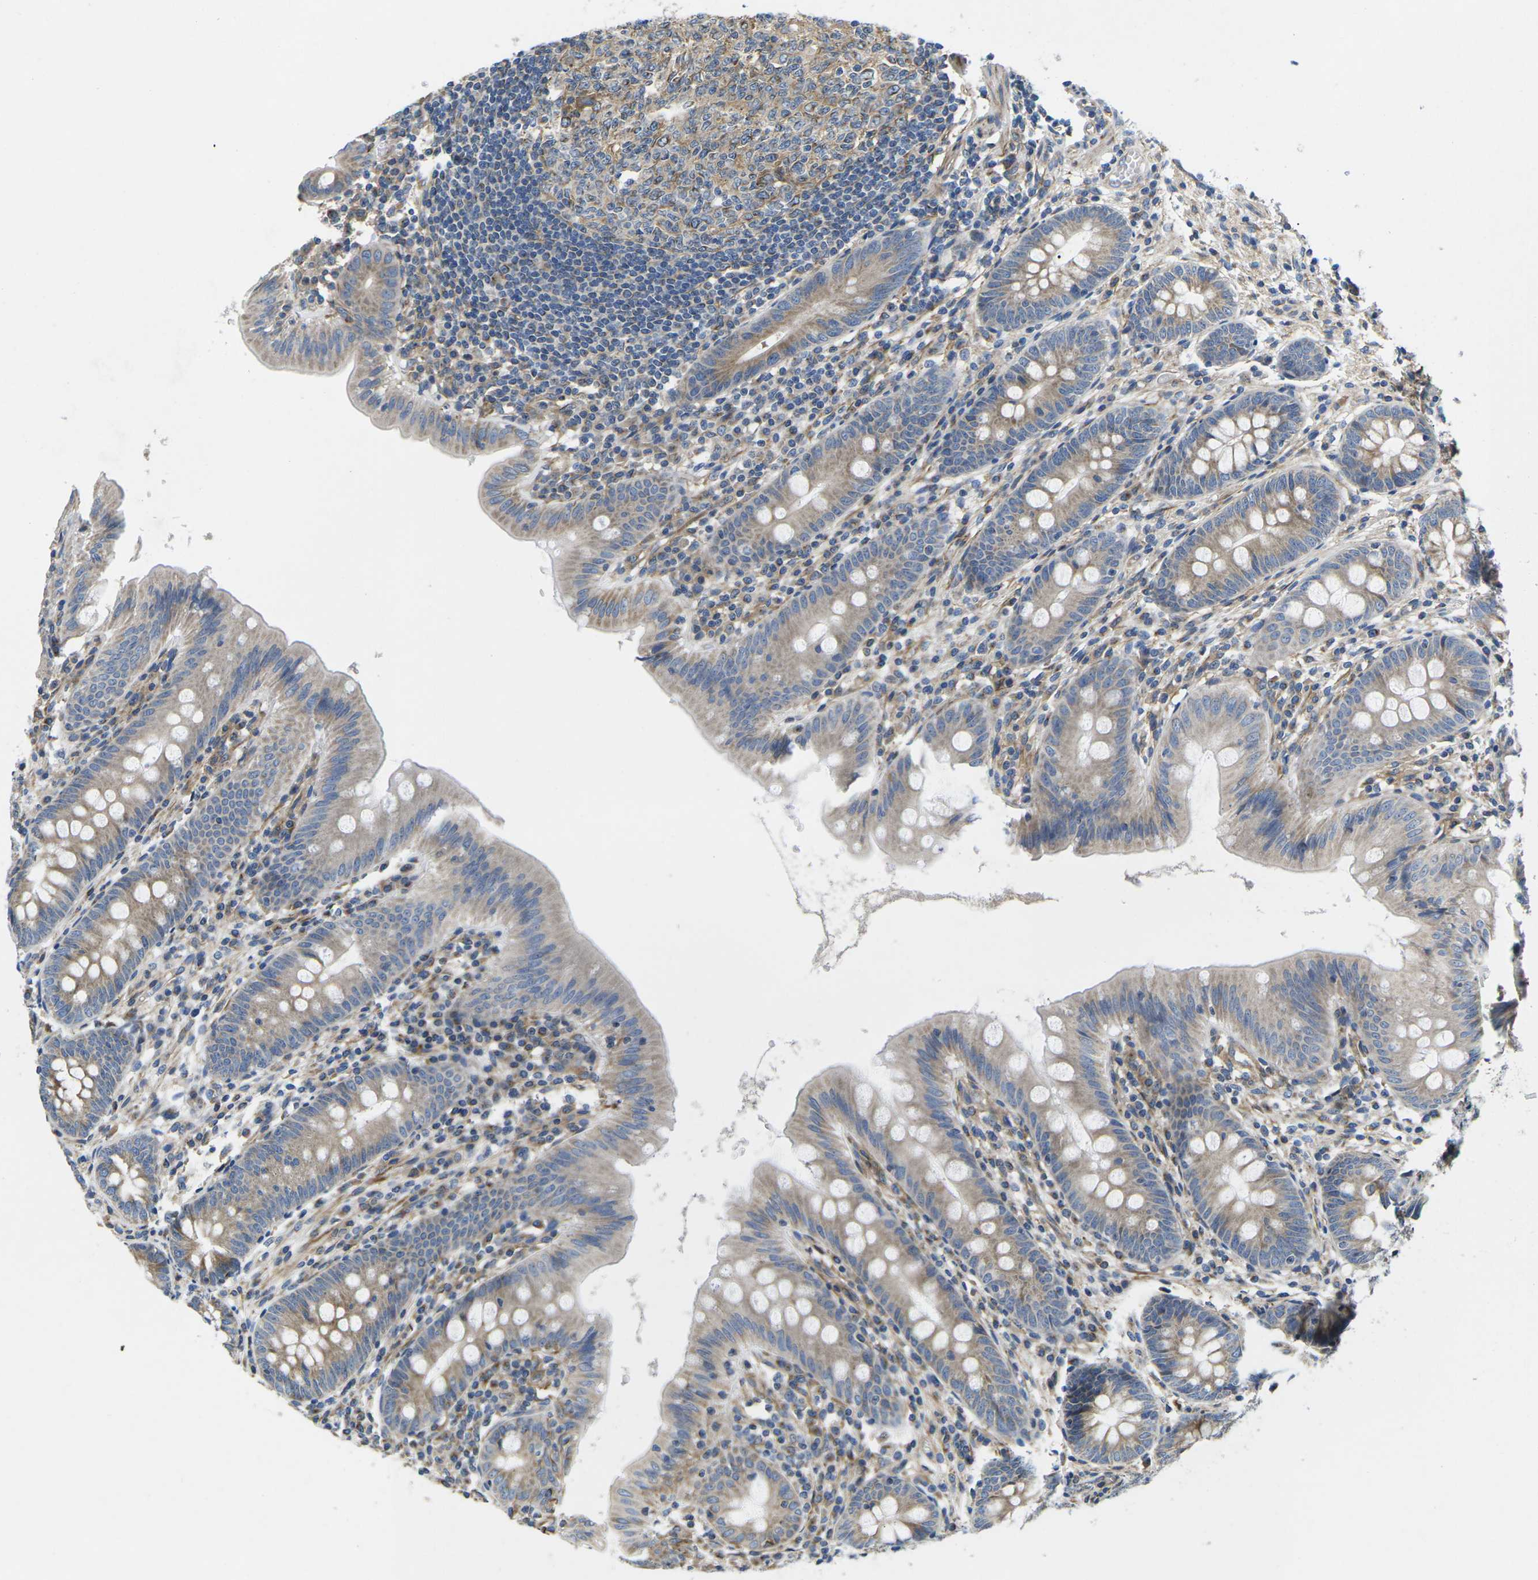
{"staining": {"intensity": "weak", "quantity": ">75%", "location": "cytoplasmic/membranous"}, "tissue": "appendix", "cell_type": "Glandular cells", "image_type": "normal", "snomed": [{"axis": "morphology", "description": "Normal tissue, NOS"}, {"axis": "topography", "description": "Appendix"}], "caption": "Immunohistochemistry (IHC) of normal human appendix demonstrates low levels of weak cytoplasmic/membranous positivity in approximately >75% of glandular cells. The staining is performed using DAB (3,3'-diaminobenzidine) brown chromogen to label protein expression. The nuclei are counter-stained blue using hematoxylin.", "gene": "TMEFF2", "patient": {"sex": "male", "age": 56}}